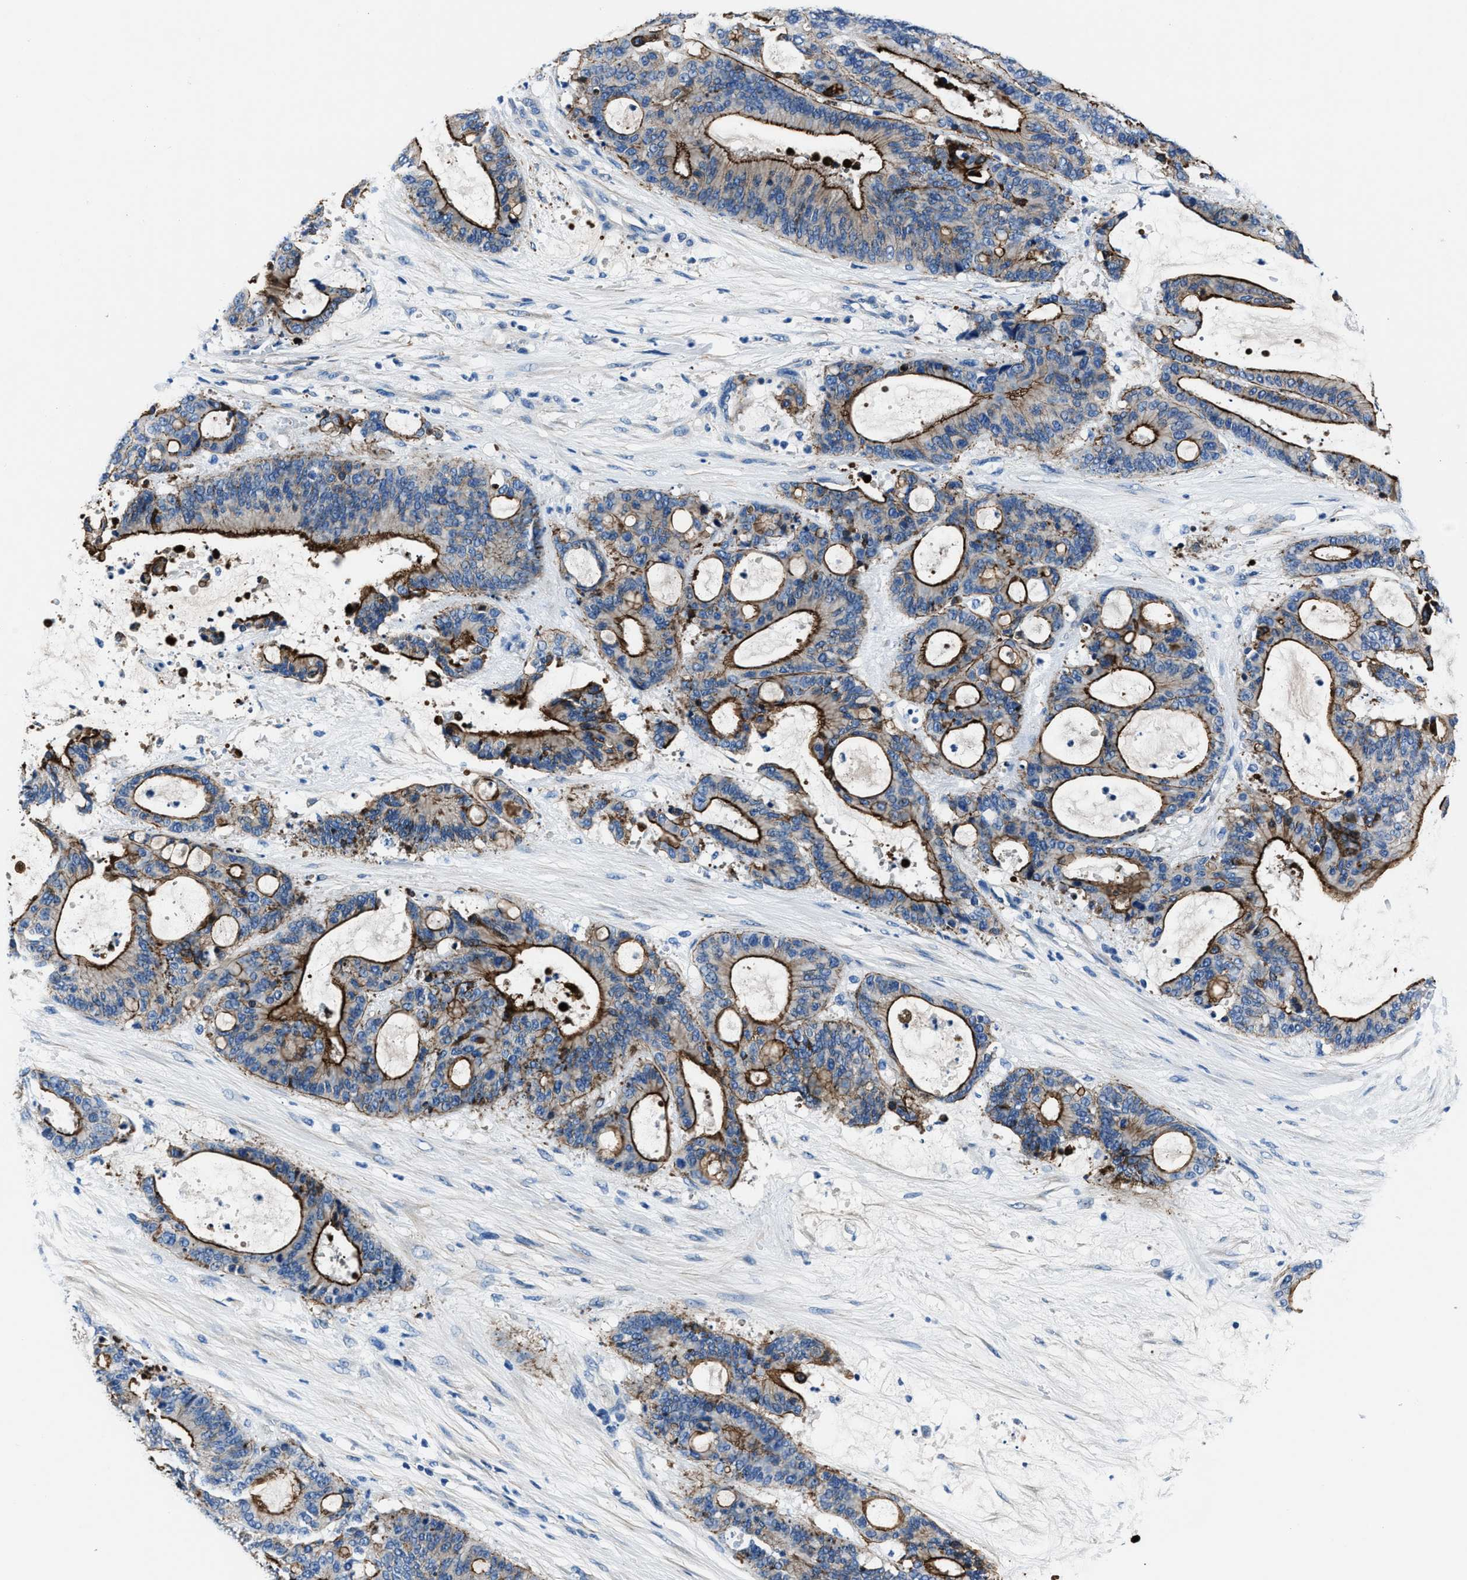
{"staining": {"intensity": "strong", "quantity": ">75%", "location": "cytoplasmic/membranous"}, "tissue": "liver cancer", "cell_type": "Tumor cells", "image_type": "cancer", "snomed": [{"axis": "morphology", "description": "Normal tissue, NOS"}, {"axis": "morphology", "description": "Cholangiocarcinoma"}, {"axis": "topography", "description": "Liver"}, {"axis": "topography", "description": "Peripheral nerve tissue"}], "caption": "Strong cytoplasmic/membranous expression for a protein is seen in approximately >75% of tumor cells of liver cholangiocarcinoma using IHC.", "gene": "LMO7", "patient": {"sex": "female", "age": 73}}